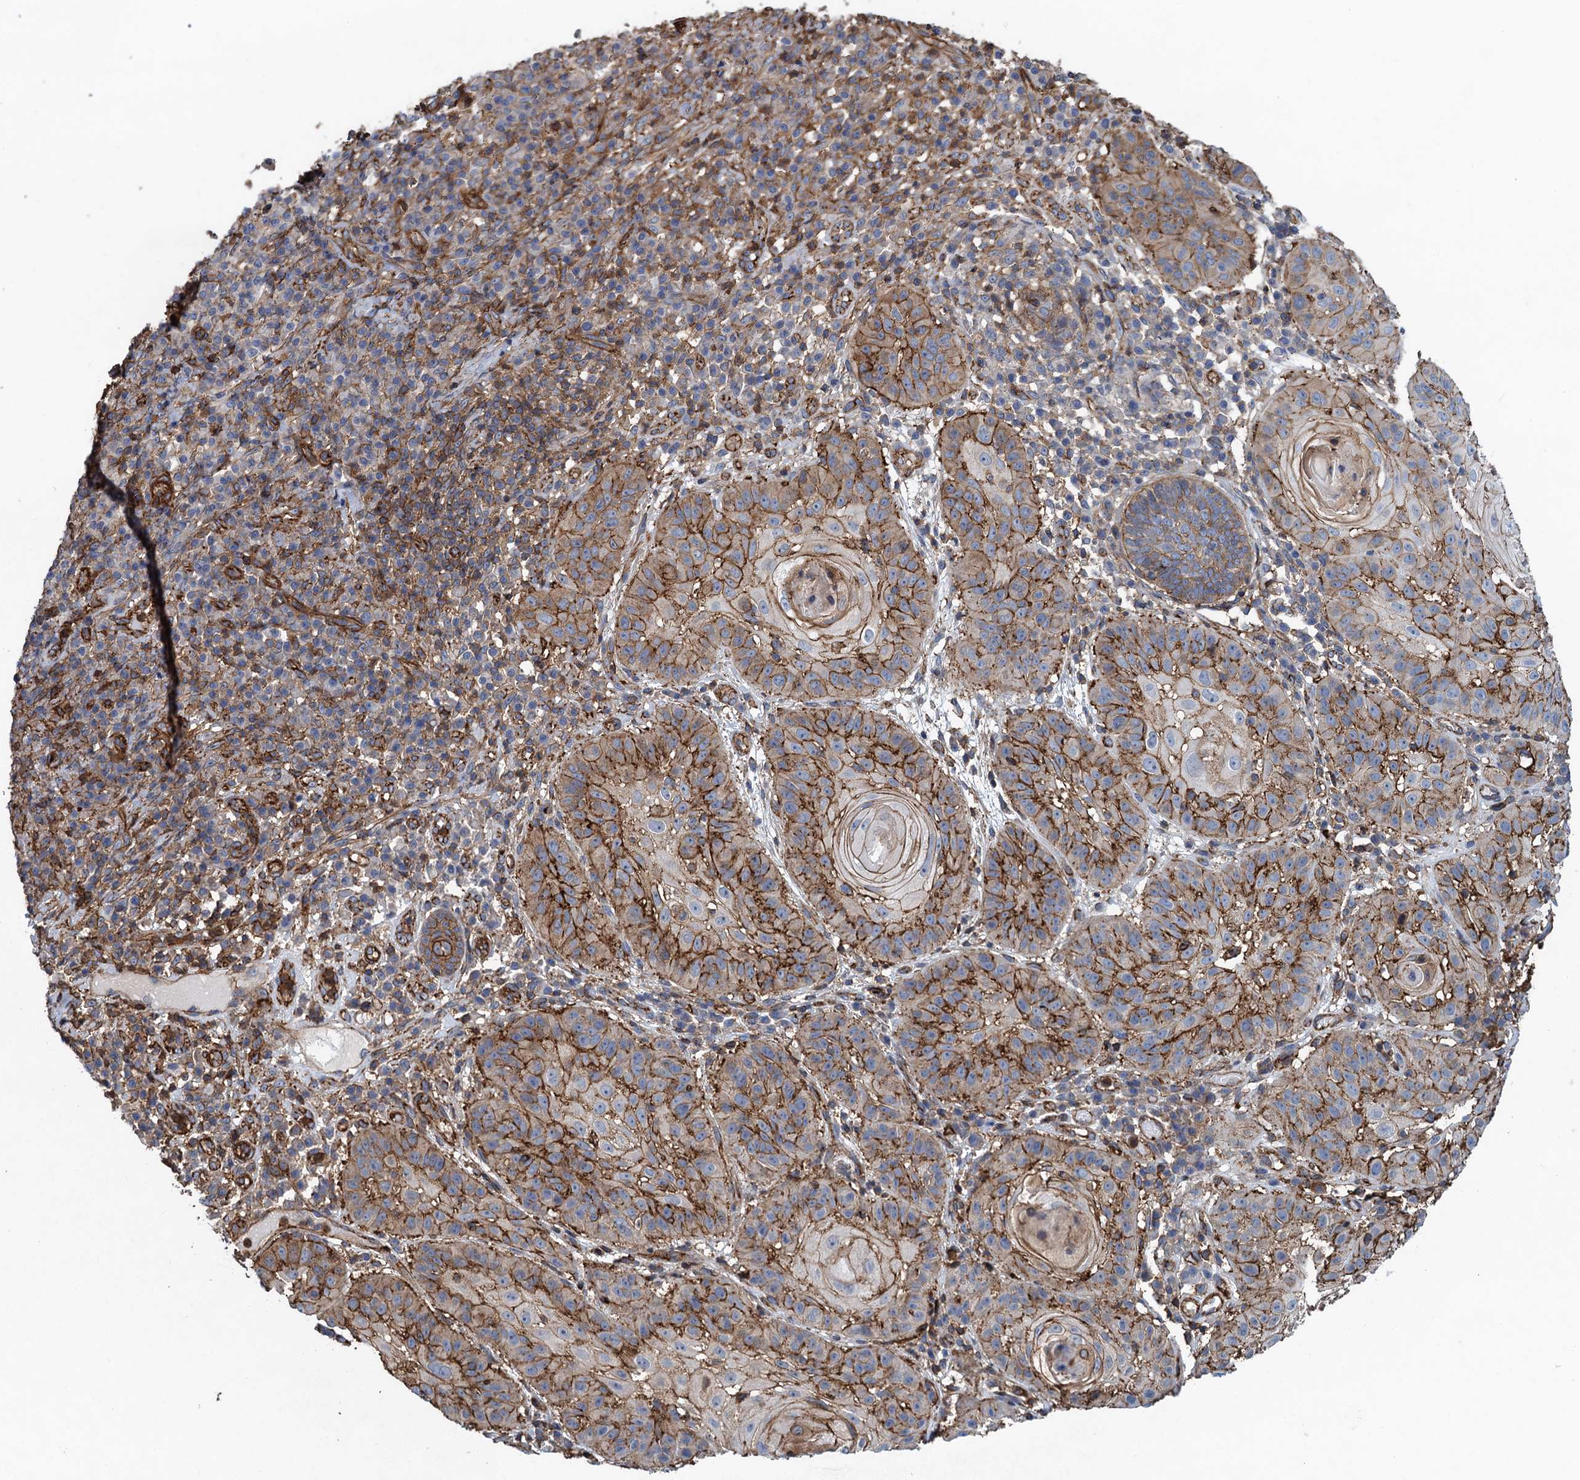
{"staining": {"intensity": "strong", "quantity": ">75%", "location": "cytoplasmic/membranous"}, "tissue": "skin cancer", "cell_type": "Tumor cells", "image_type": "cancer", "snomed": [{"axis": "morphology", "description": "Normal tissue, NOS"}, {"axis": "morphology", "description": "Basal cell carcinoma"}, {"axis": "topography", "description": "Skin"}], "caption": "This histopathology image exhibits IHC staining of human skin basal cell carcinoma, with high strong cytoplasmic/membranous staining in approximately >75% of tumor cells.", "gene": "PROSER2", "patient": {"sex": "male", "age": 93}}